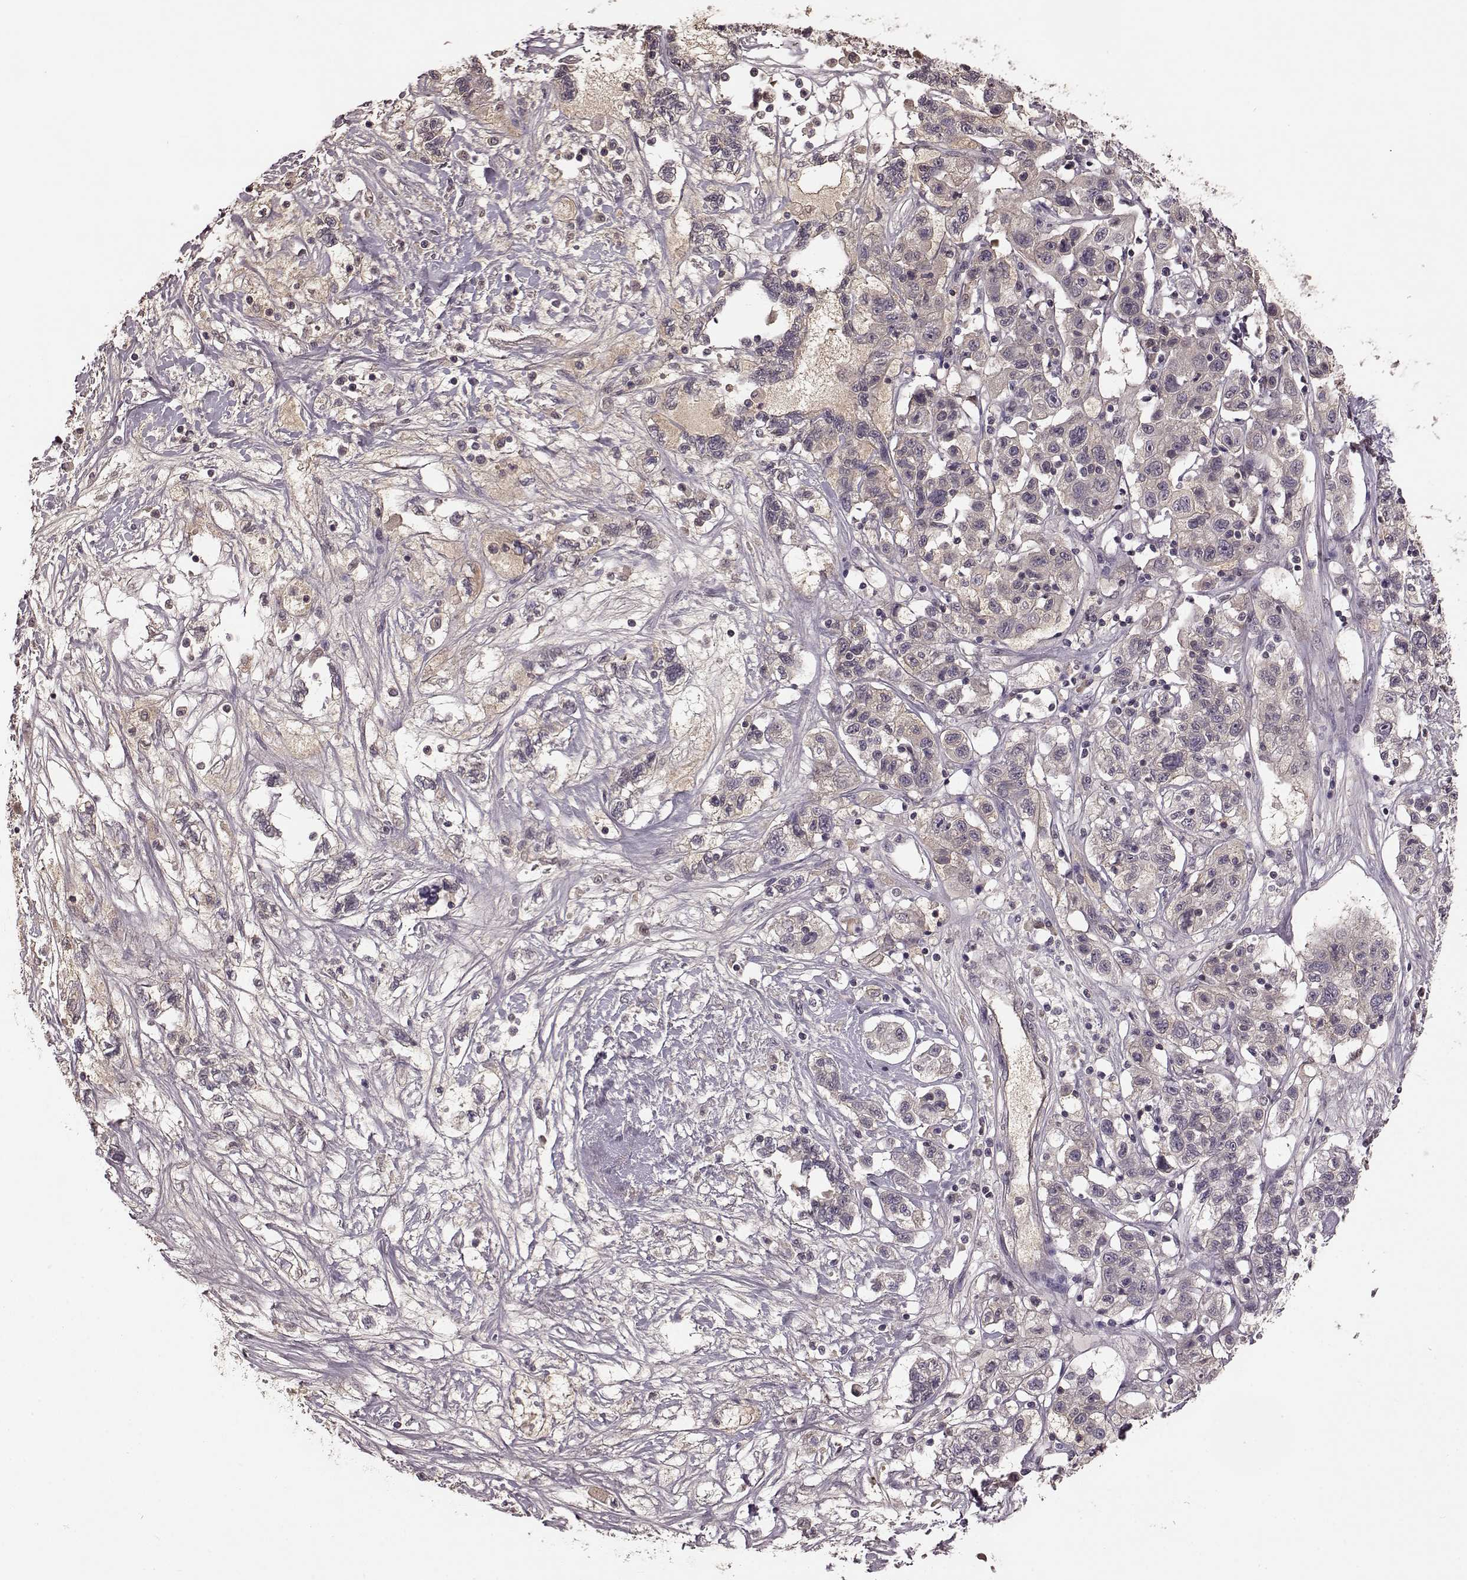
{"staining": {"intensity": "negative", "quantity": "none", "location": "none"}, "tissue": "liver cancer", "cell_type": "Tumor cells", "image_type": "cancer", "snomed": [{"axis": "morphology", "description": "Adenocarcinoma, NOS"}, {"axis": "morphology", "description": "Cholangiocarcinoma"}, {"axis": "topography", "description": "Liver"}], "caption": "Tumor cells are negative for protein expression in human liver cancer. (DAB (3,3'-diaminobenzidine) immunohistochemistry, high magnification).", "gene": "NRL", "patient": {"sex": "male", "age": 64}}